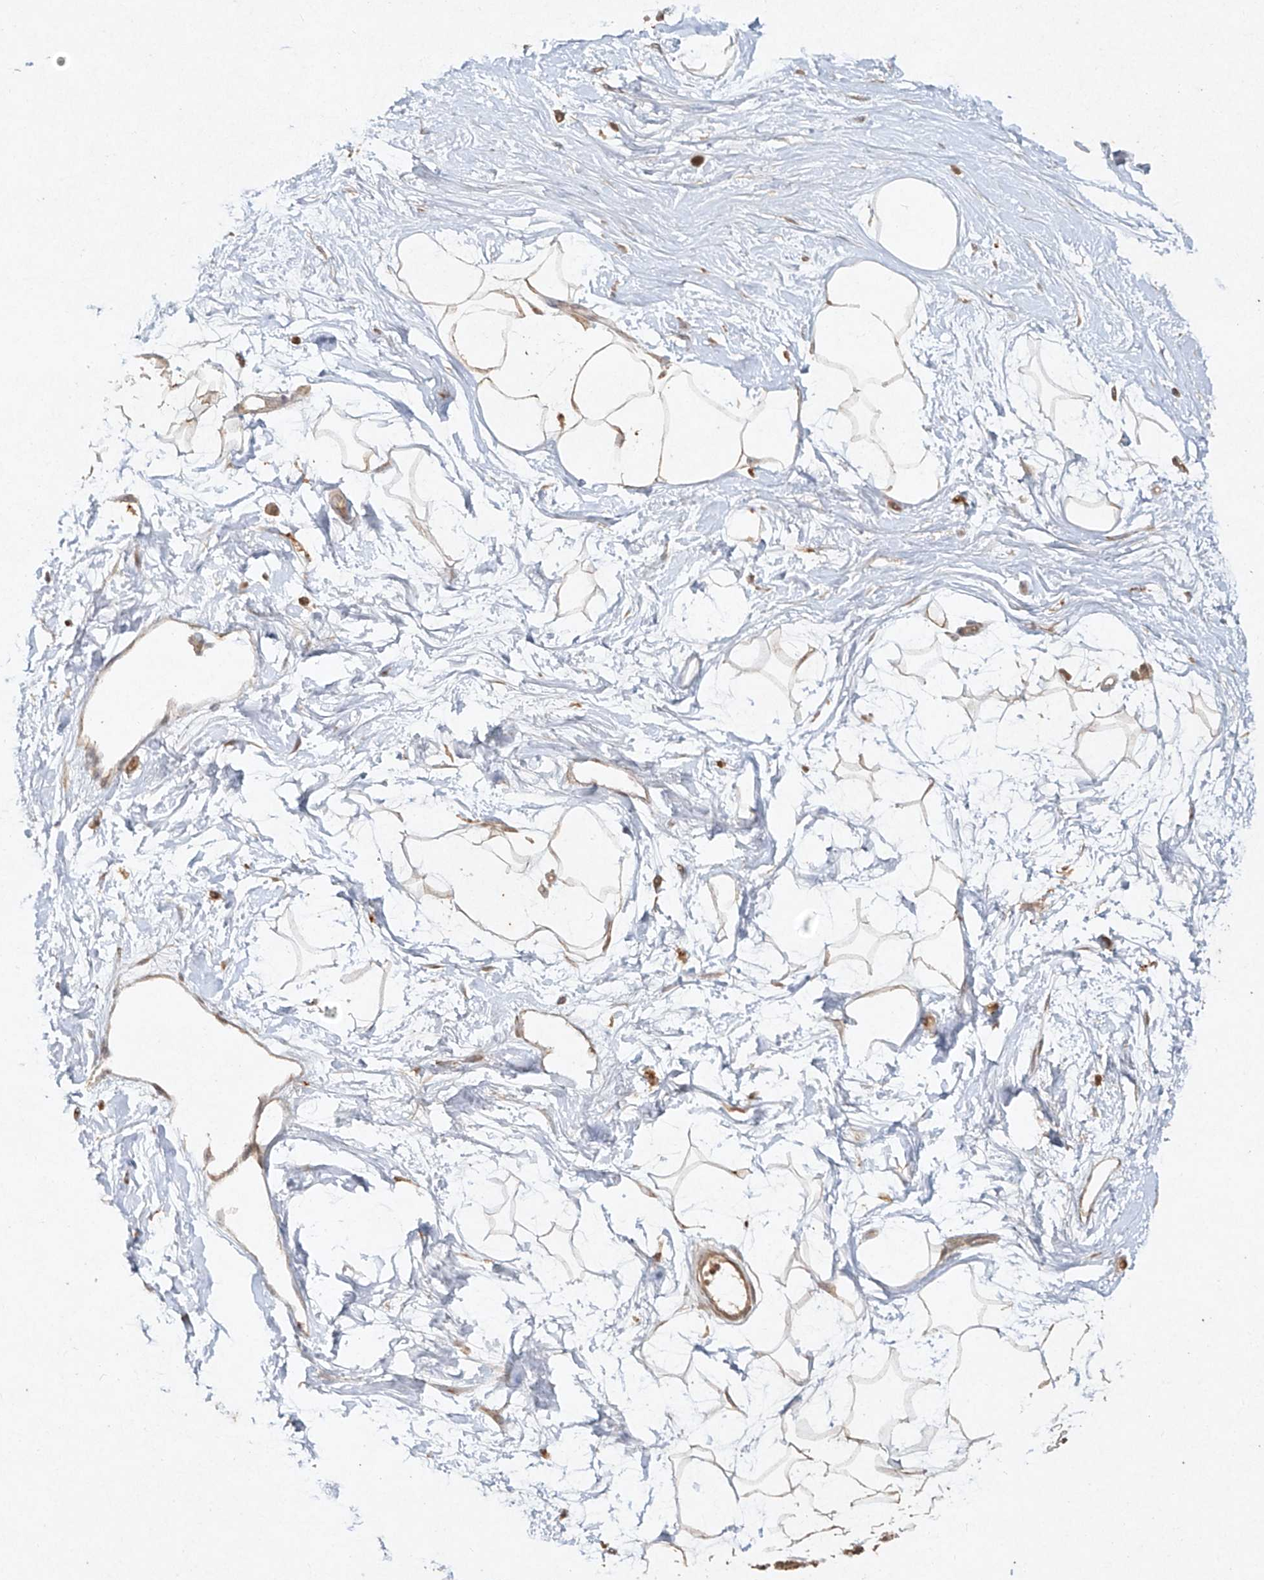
{"staining": {"intensity": "moderate", "quantity": ">75%", "location": "cytoplasmic/membranous"}, "tissue": "breast", "cell_type": "Adipocytes", "image_type": "normal", "snomed": [{"axis": "morphology", "description": "Normal tissue, NOS"}, {"axis": "topography", "description": "Breast"}], "caption": "About >75% of adipocytes in benign breast show moderate cytoplasmic/membranous protein positivity as visualized by brown immunohistochemical staining.", "gene": "CYYR1", "patient": {"sex": "female", "age": 45}}